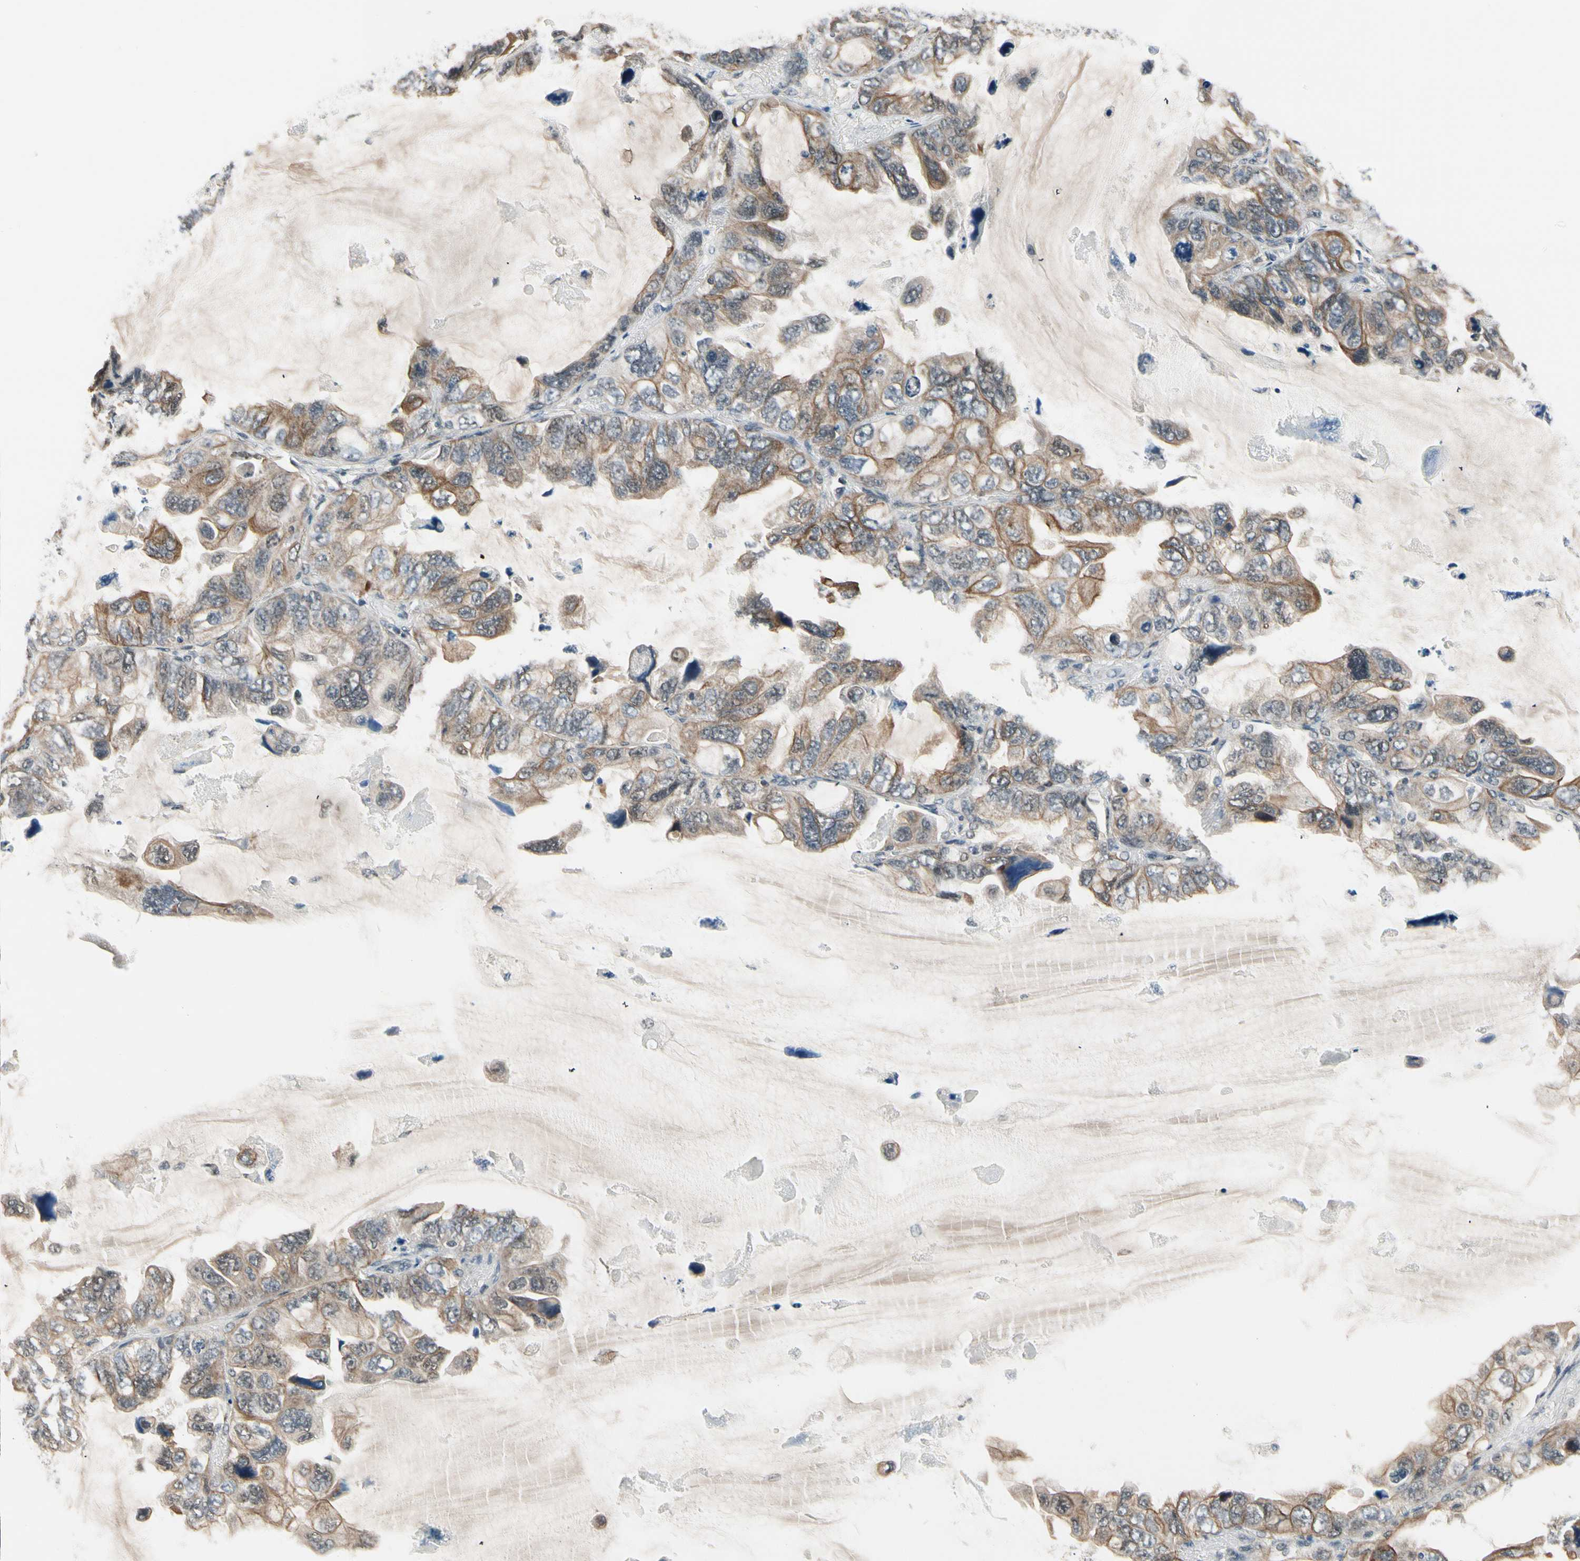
{"staining": {"intensity": "moderate", "quantity": ">75%", "location": "cytoplasmic/membranous"}, "tissue": "lung cancer", "cell_type": "Tumor cells", "image_type": "cancer", "snomed": [{"axis": "morphology", "description": "Squamous cell carcinoma, NOS"}, {"axis": "topography", "description": "Lung"}], "caption": "Squamous cell carcinoma (lung) stained for a protein (brown) exhibits moderate cytoplasmic/membranous positive positivity in approximately >75% of tumor cells.", "gene": "TAF12", "patient": {"sex": "female", "age": 73}}